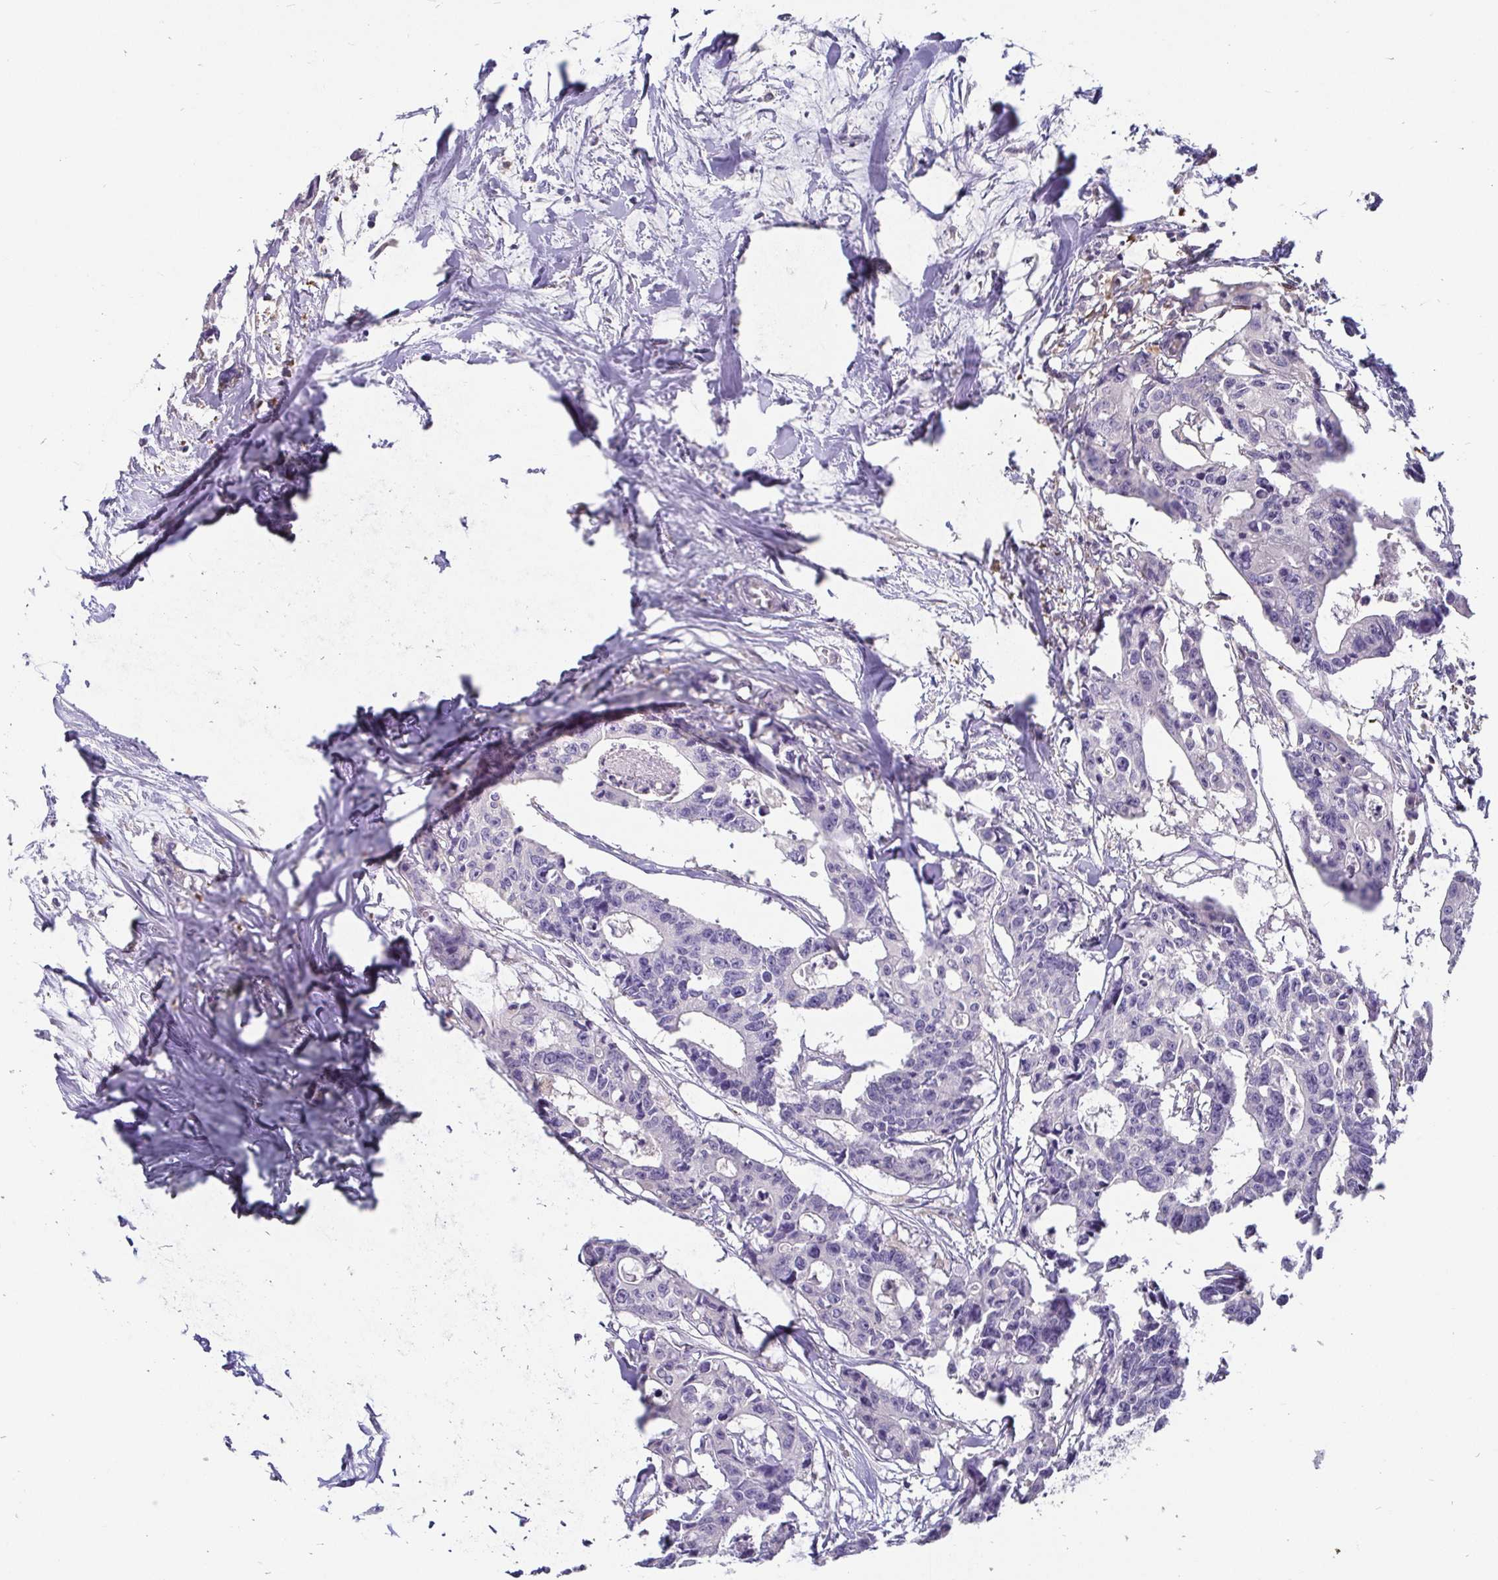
{"staining": {"intensity": "negative", "quantity": "none", "location": "none"}, "tissue": "colorectal cancer", "cell_type": "Tumor cells", "image_type": "cancer", "snomed": [{"axis": "morphology", "description": "Adenocarcinoma, NOS"}, {"axis": "topography", "description": "Rectum"}], "caption": "Immunohistochemistry of human colorectal cancer shows no positivity in tumor cells.", "gene": "ADAMTS6", "patient": {"sex": "male", "age": 57}}